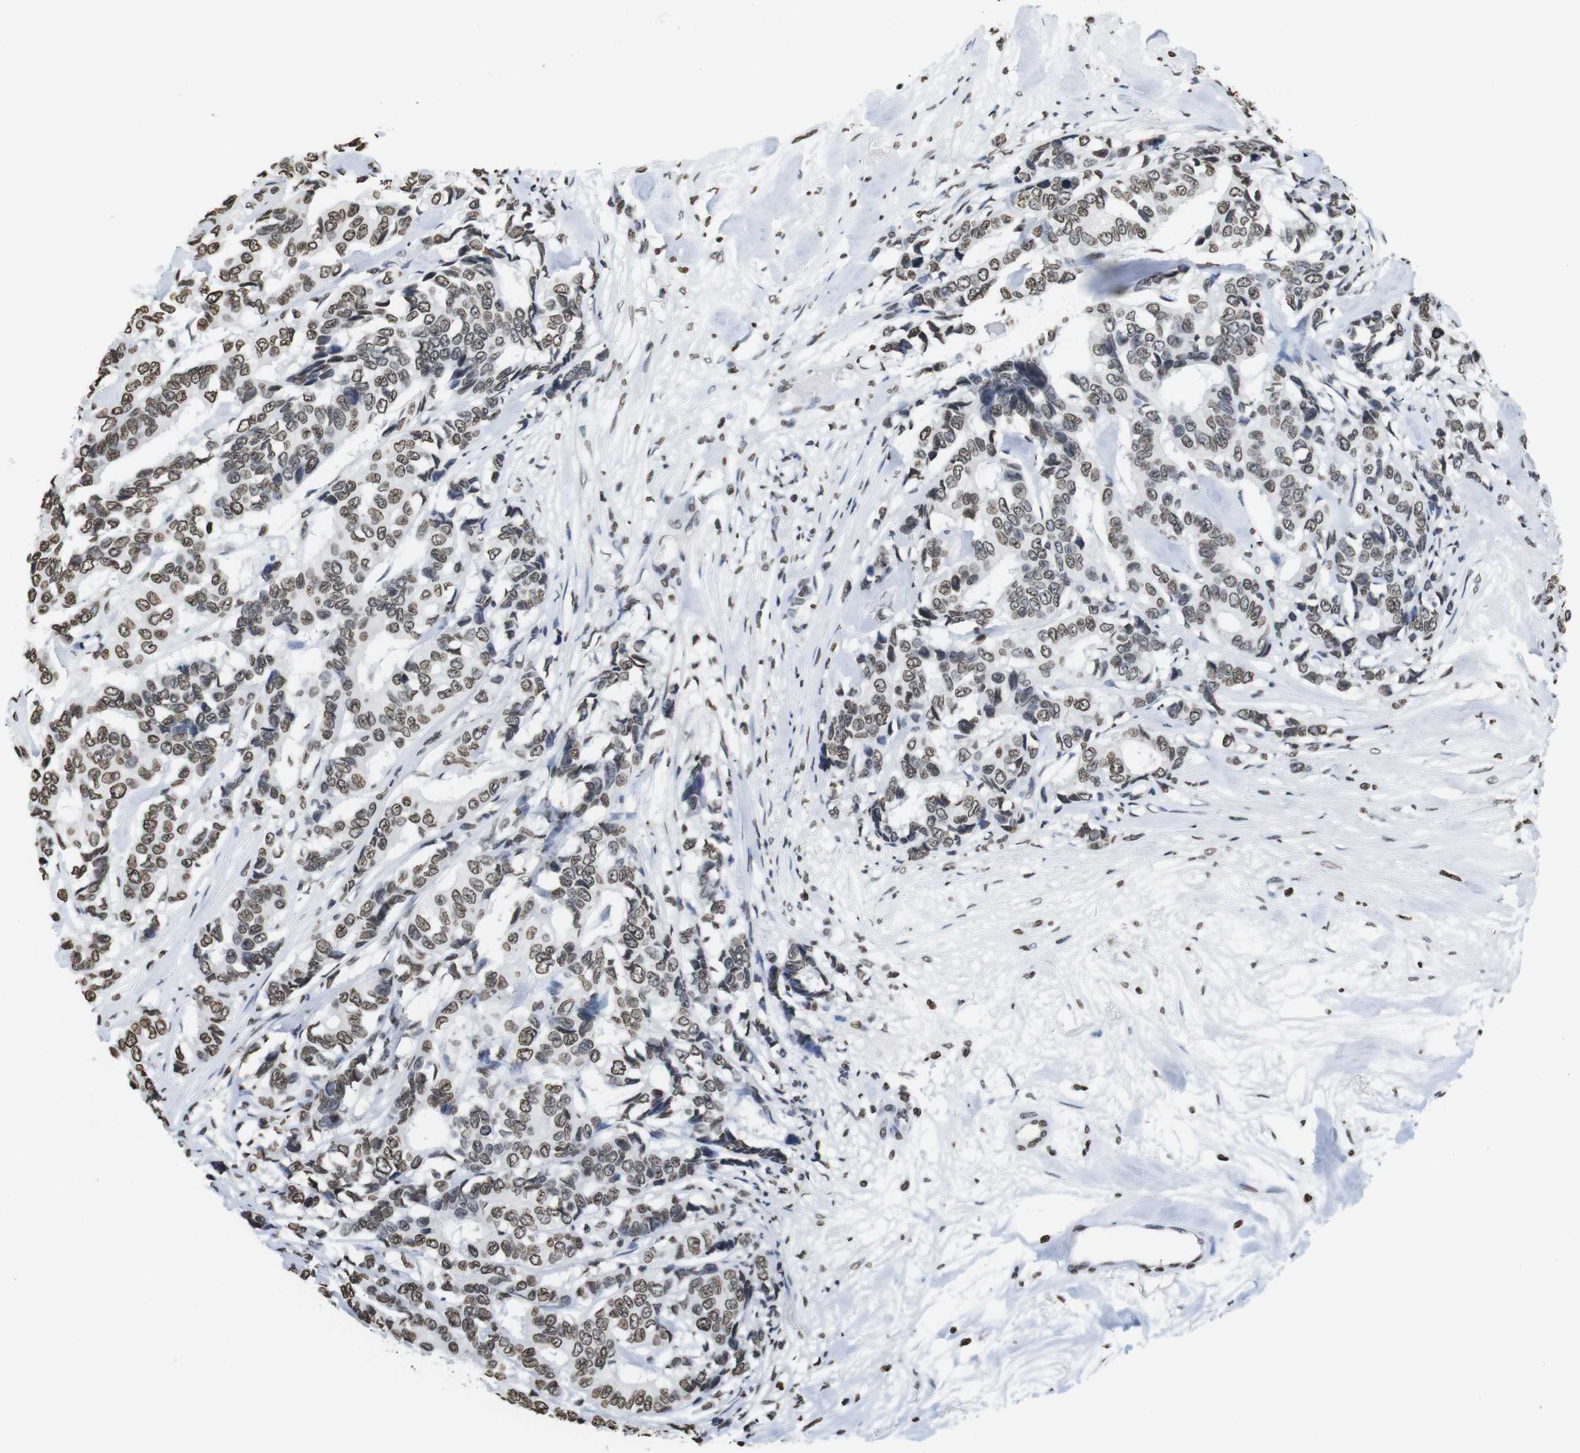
{"staining": {"intensity": "moderate", "quantity": ">75%", "location": "nuclear"}, "tissue": "breast cancer", "cell_type": "Tumor cells", "image_type": "cancer", "snomed": [{"axis": "morphology", "description": "Duct carcinoma"}, {"axis": "topography", "description": "Breast"}], "caption": "Breast infiltrating ductal carcinoma tissue demonstrates moderate nuclear positivity in approximately >75% of tumor cells, visualized by immunohistochemistry.", "gene": "BSX", "patient": {"sex": "female", "age": 87}}